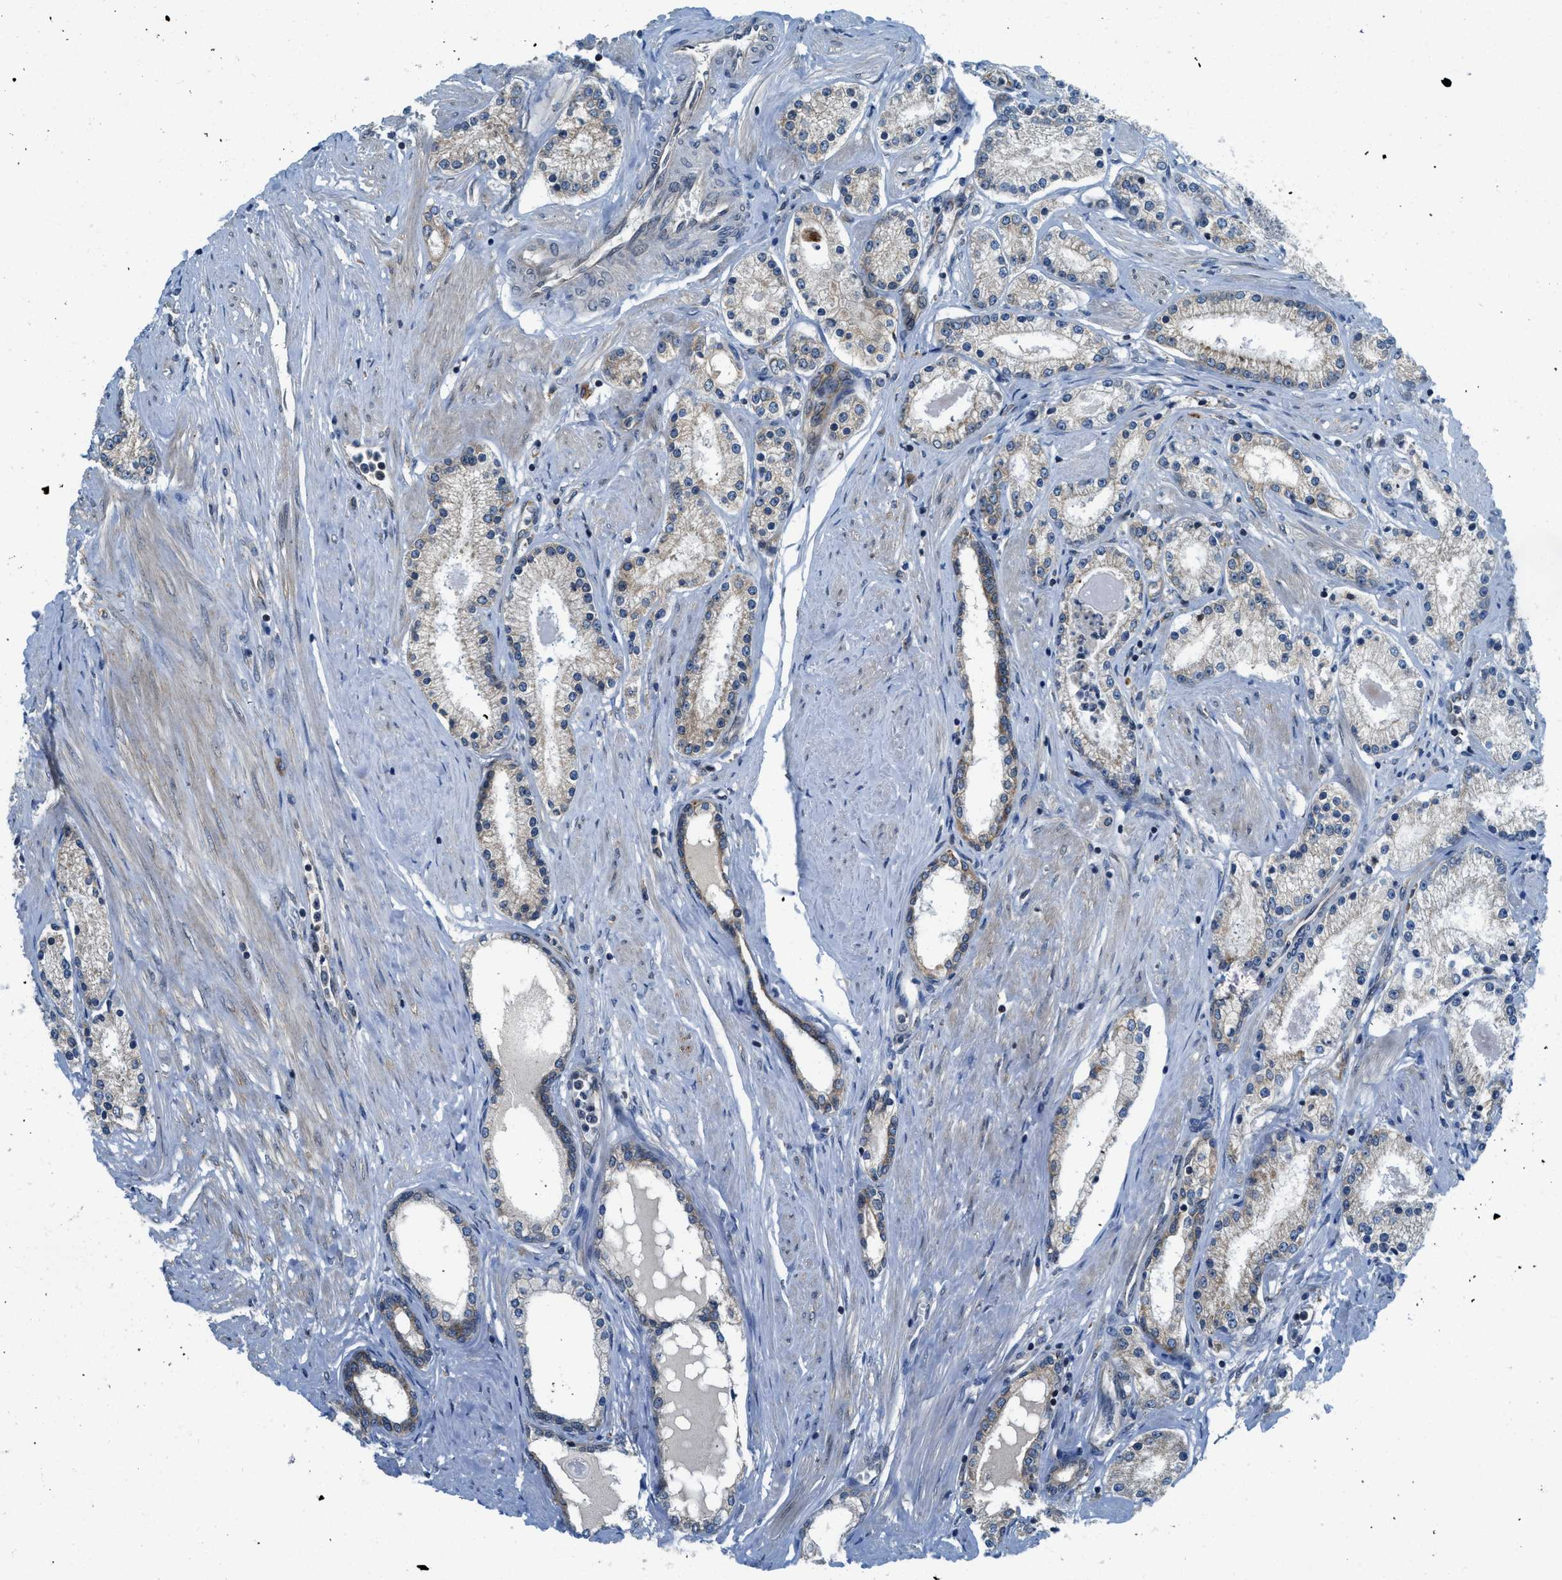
{"staining": {"intensity": "weak", "quantity": "25%-75%", "location": "cytoplasmic/membranous"}, "tissue": "prostate cancer", "cell_type": "Tumor cells", "image_type": "cancer", "snomed": [{"axis": "morphology", "description": "Adenocarcinoma, Low grade"}, {"axis": "topography", "description": "Prostate"}], "caption": "Tumor cells show weak cytoplasmic/membranous expression in approximately 25%-75% of cells in adenocarcinoma (low-grade) (prostate).", "gene": "BCAP31", "patient": {"sex": "male", "age": 63}}